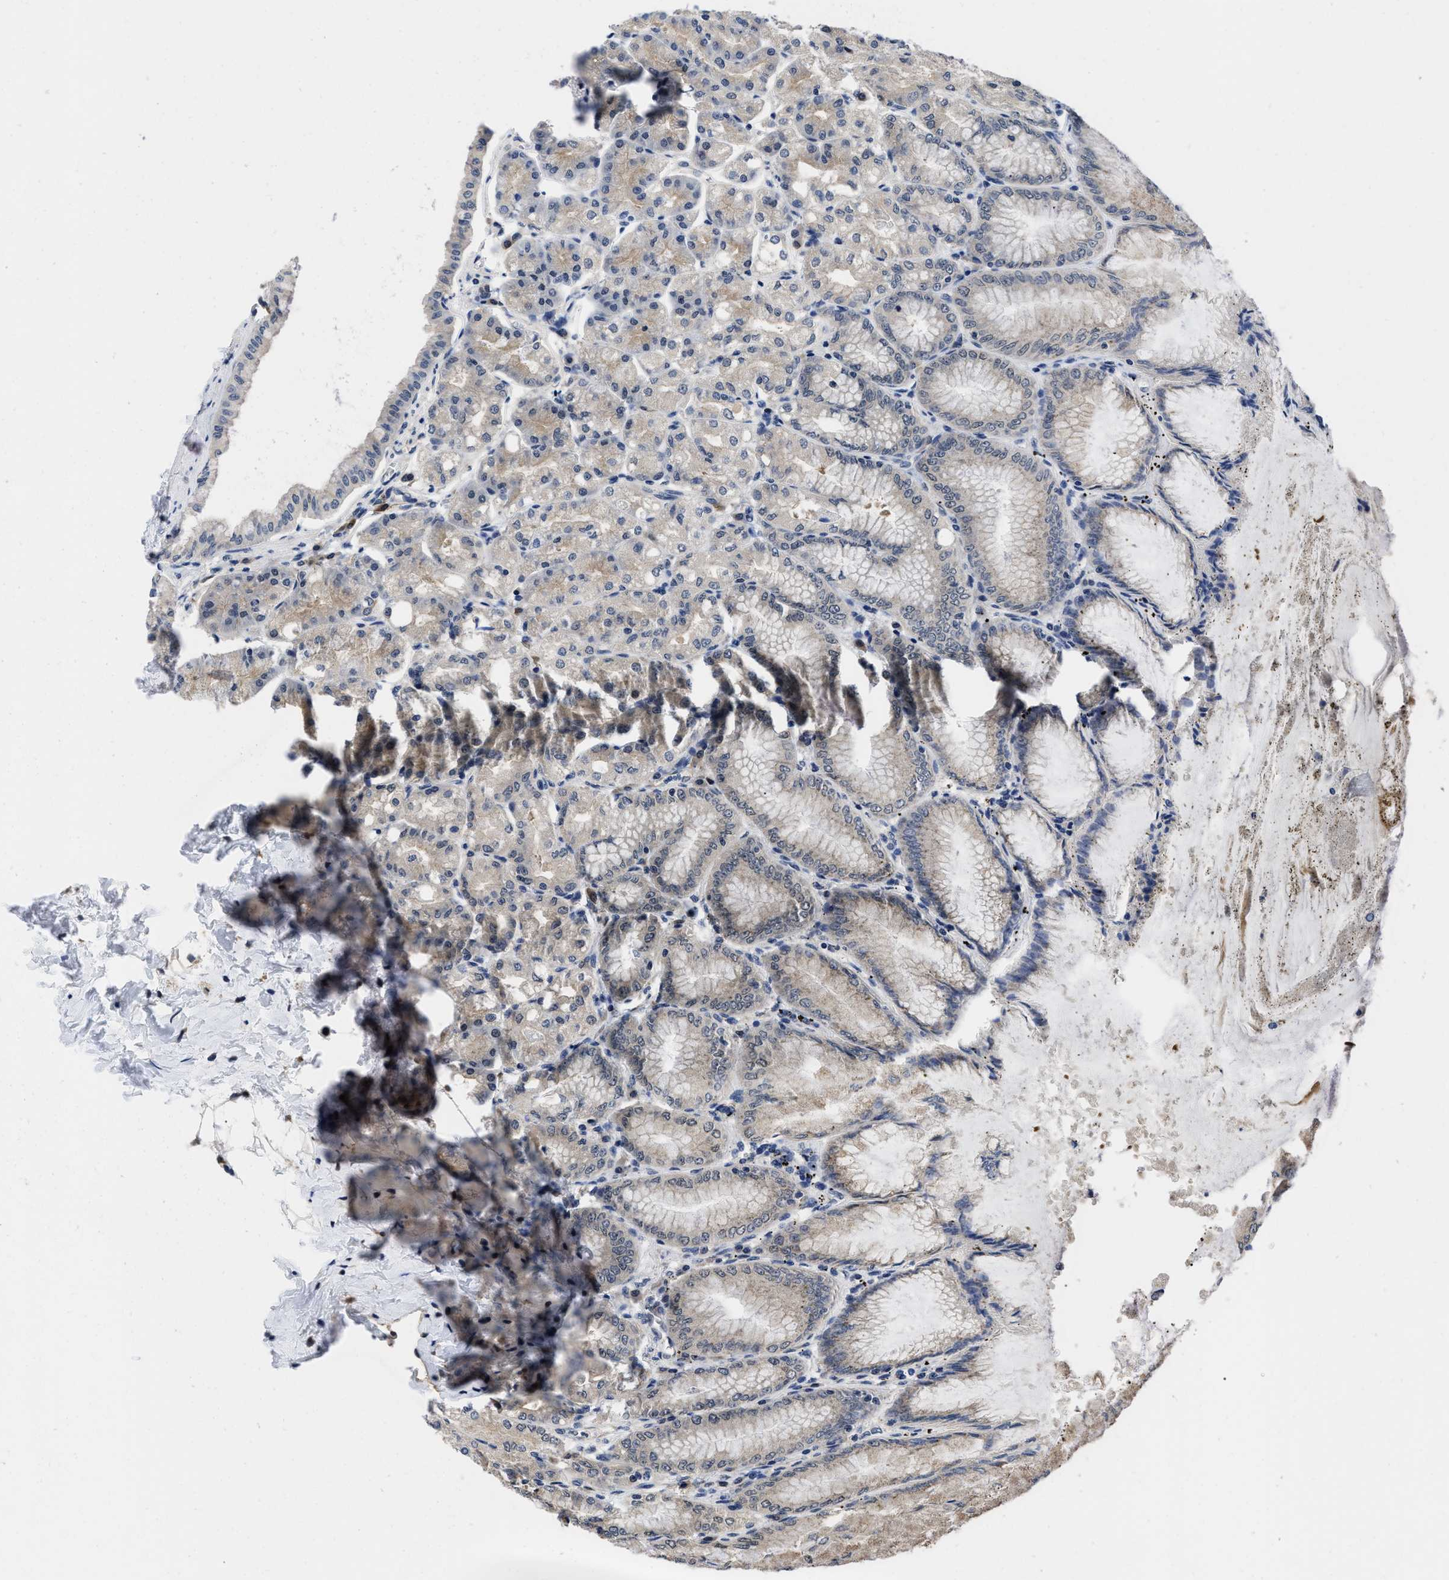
{"staining": {"intensity": "moderate", "quantity": "25%-75%", "location": "cytoplasmic/membranous,nuclear"}, "tissue": "stomach", "cell_type": "Glandular cells", "image_type": "normal", "snomed": [{"axis": "morphology", "description": "Normal tissue, NOS"}, {"axis": "topography", "description": "Stomach, lower"}], "caption": "Protein positivity by IHC demonstrates moderate cytoplasmic/membranous,nuclear expression in about 25%-75% of glandular cells in unremarkable stomach.", "gene": "MCOLN2", "patient": {"sex": "male", "age": 71}}